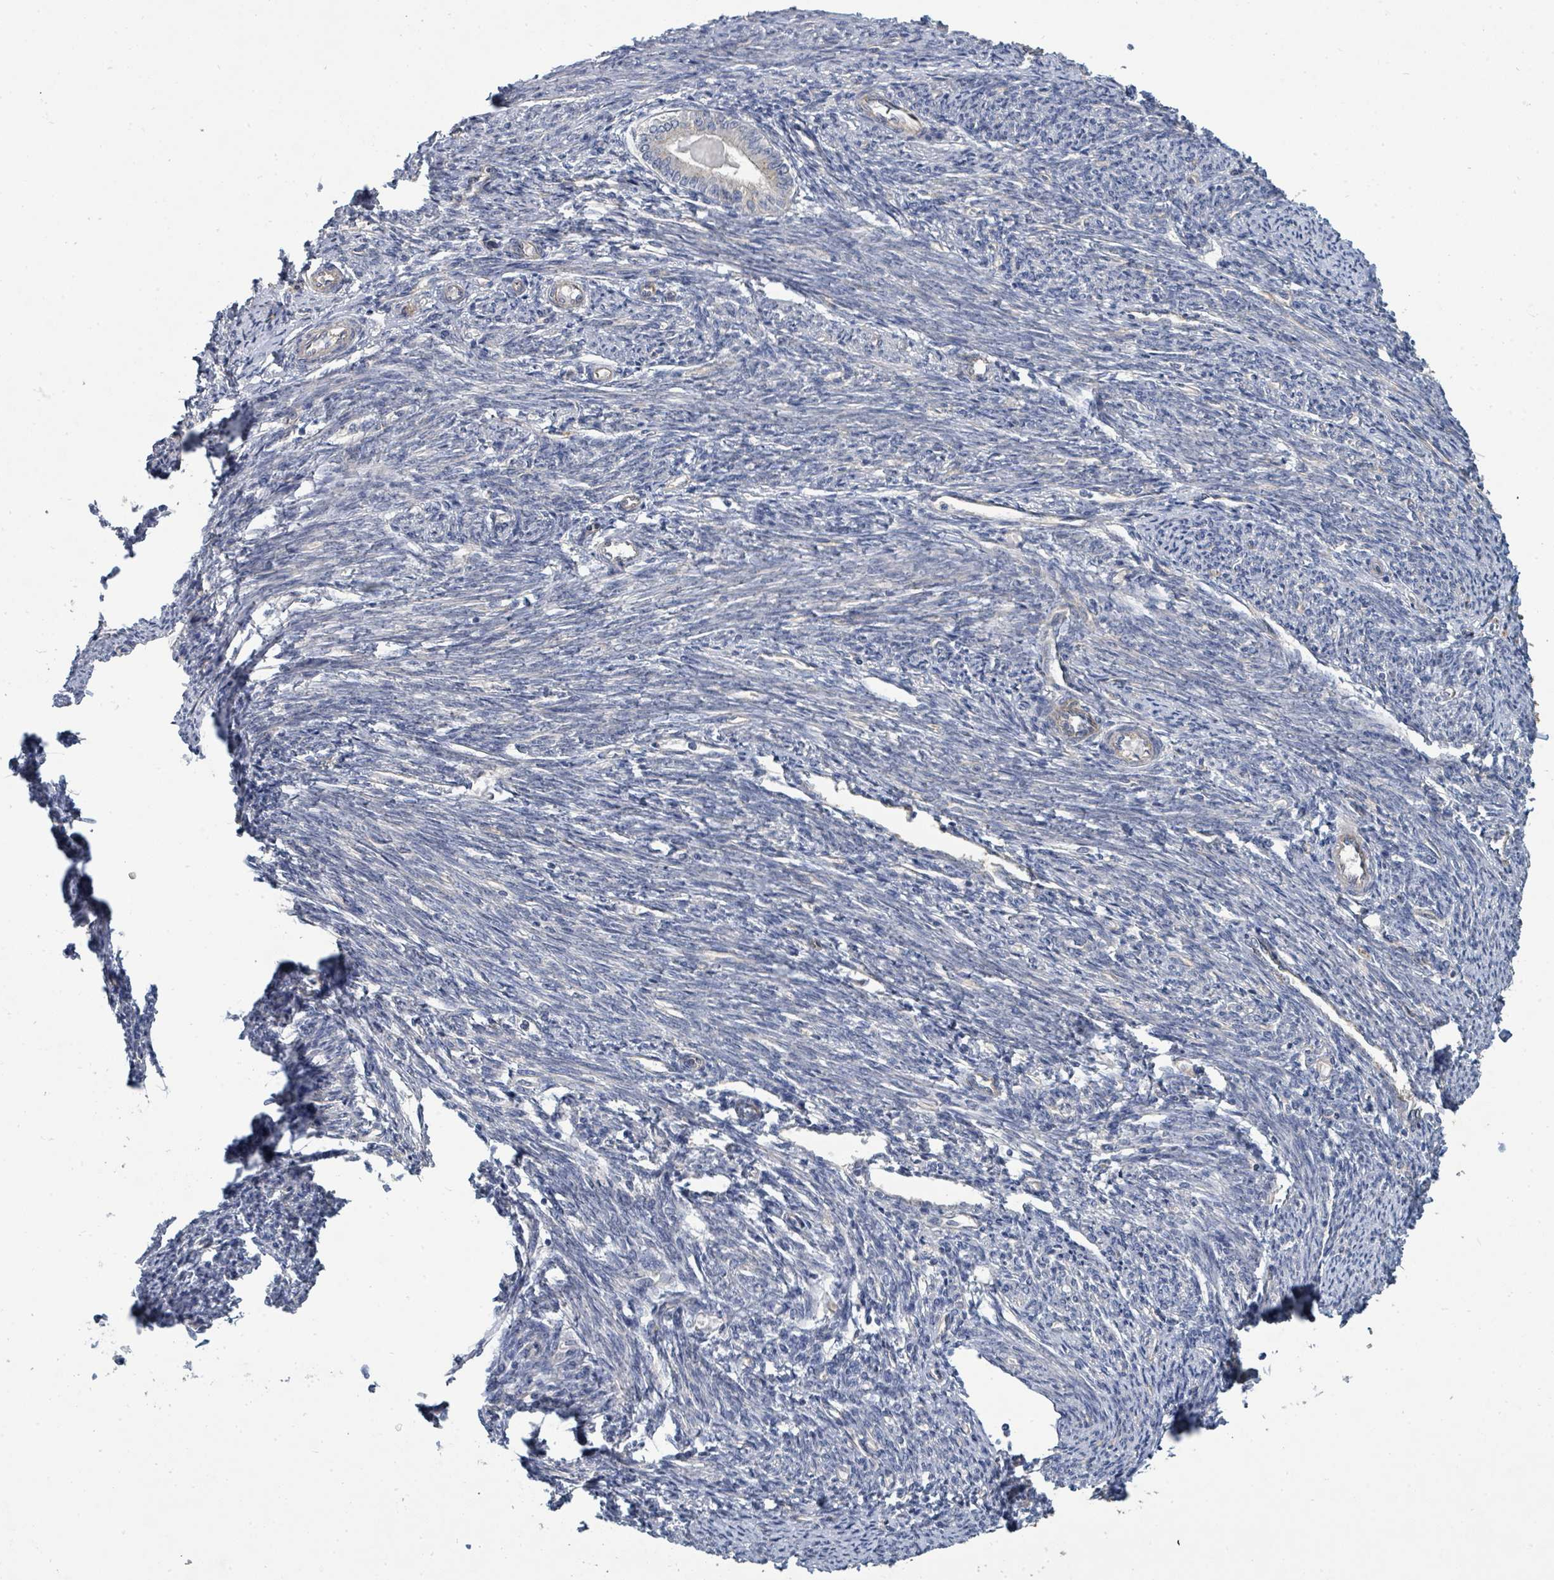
{"staining": {"intensity": "strong", "quantity": "25%-75%", "location": "cytoplasmic/membranous"}, "tissue": "smooth muscle", "cell_type": "Smooth muscle cells", "image_type": "normal", "snomed": [{"axis": "morphology", "description": "Normal tissue, NOS"}, {"axis": "topography", "description": "Smooth muscle"}, {"axis": "topography", "description": "Uterus"}], "caption": "Smooth muscle stained for a protein (brown) exhibits strong cytoplasmic/membranous positive expression in about 25%-75% of smooth muscle cells.", "gene": "IFIT1", "patient": {"sex": "female", "age": 59}}